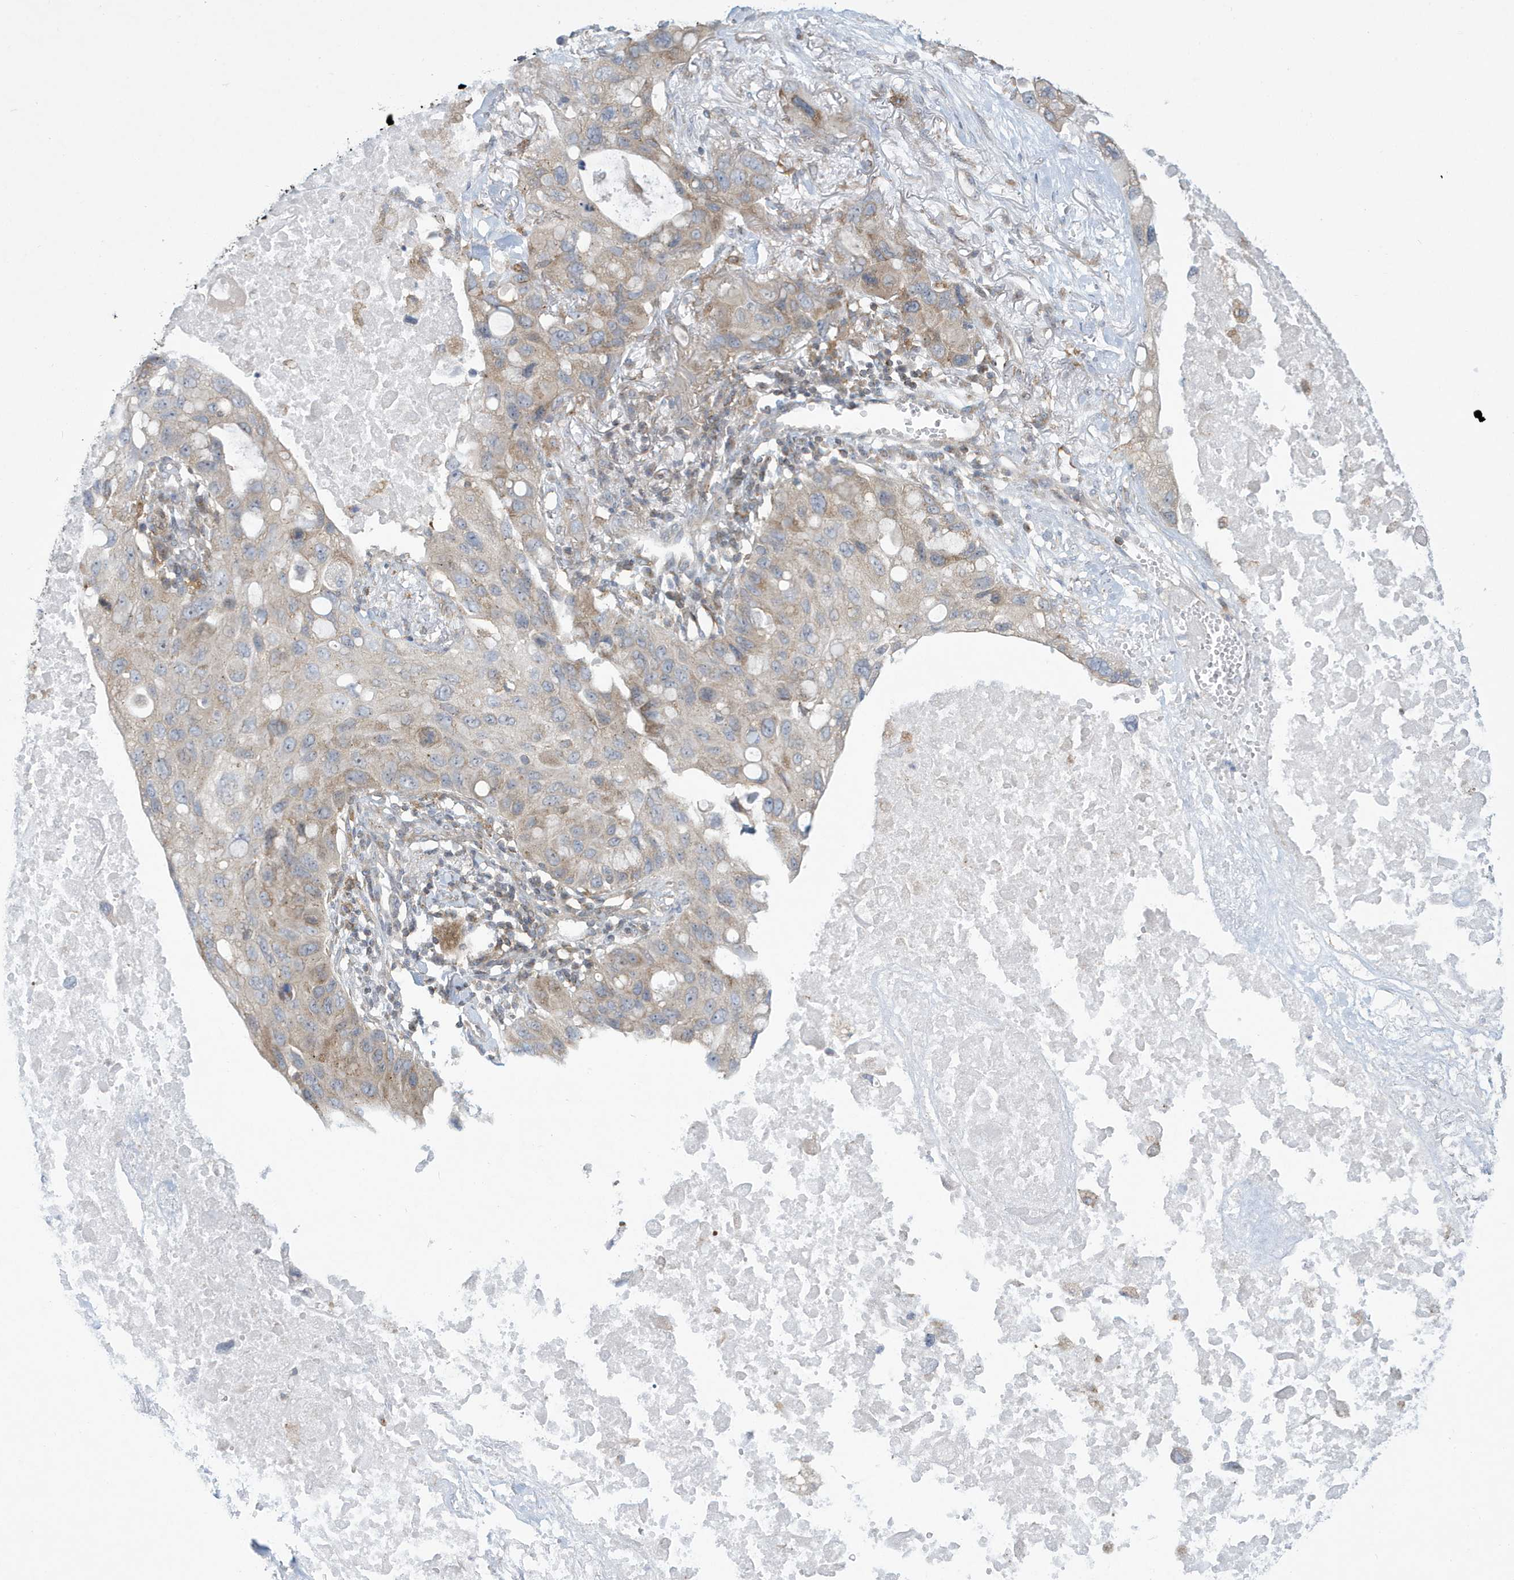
{"staining": {"intensity": "weak", "quantity": "25%-75%", "location": "cytoplasmic/membranous"}, "tissue": "lung cancer", "cell_type": "Tumor cells", "image_type": "cancer", "snomed": [{"axis": "morphology", "description": "Squamous cell carcinoma, NOS"}, {"axis": "topography", "description": "Lung"}], "caption": "An immunohistochemistry (IHC) image of neoplastic tissue is shown. Protein staining in brown shows weak cytoplasmic/membranous positivity in lung cancer (squamous cell carcinoma) within tumor cells.", "gene": "SLAMF9", "patient": {"sex": "female", "age": 73}}